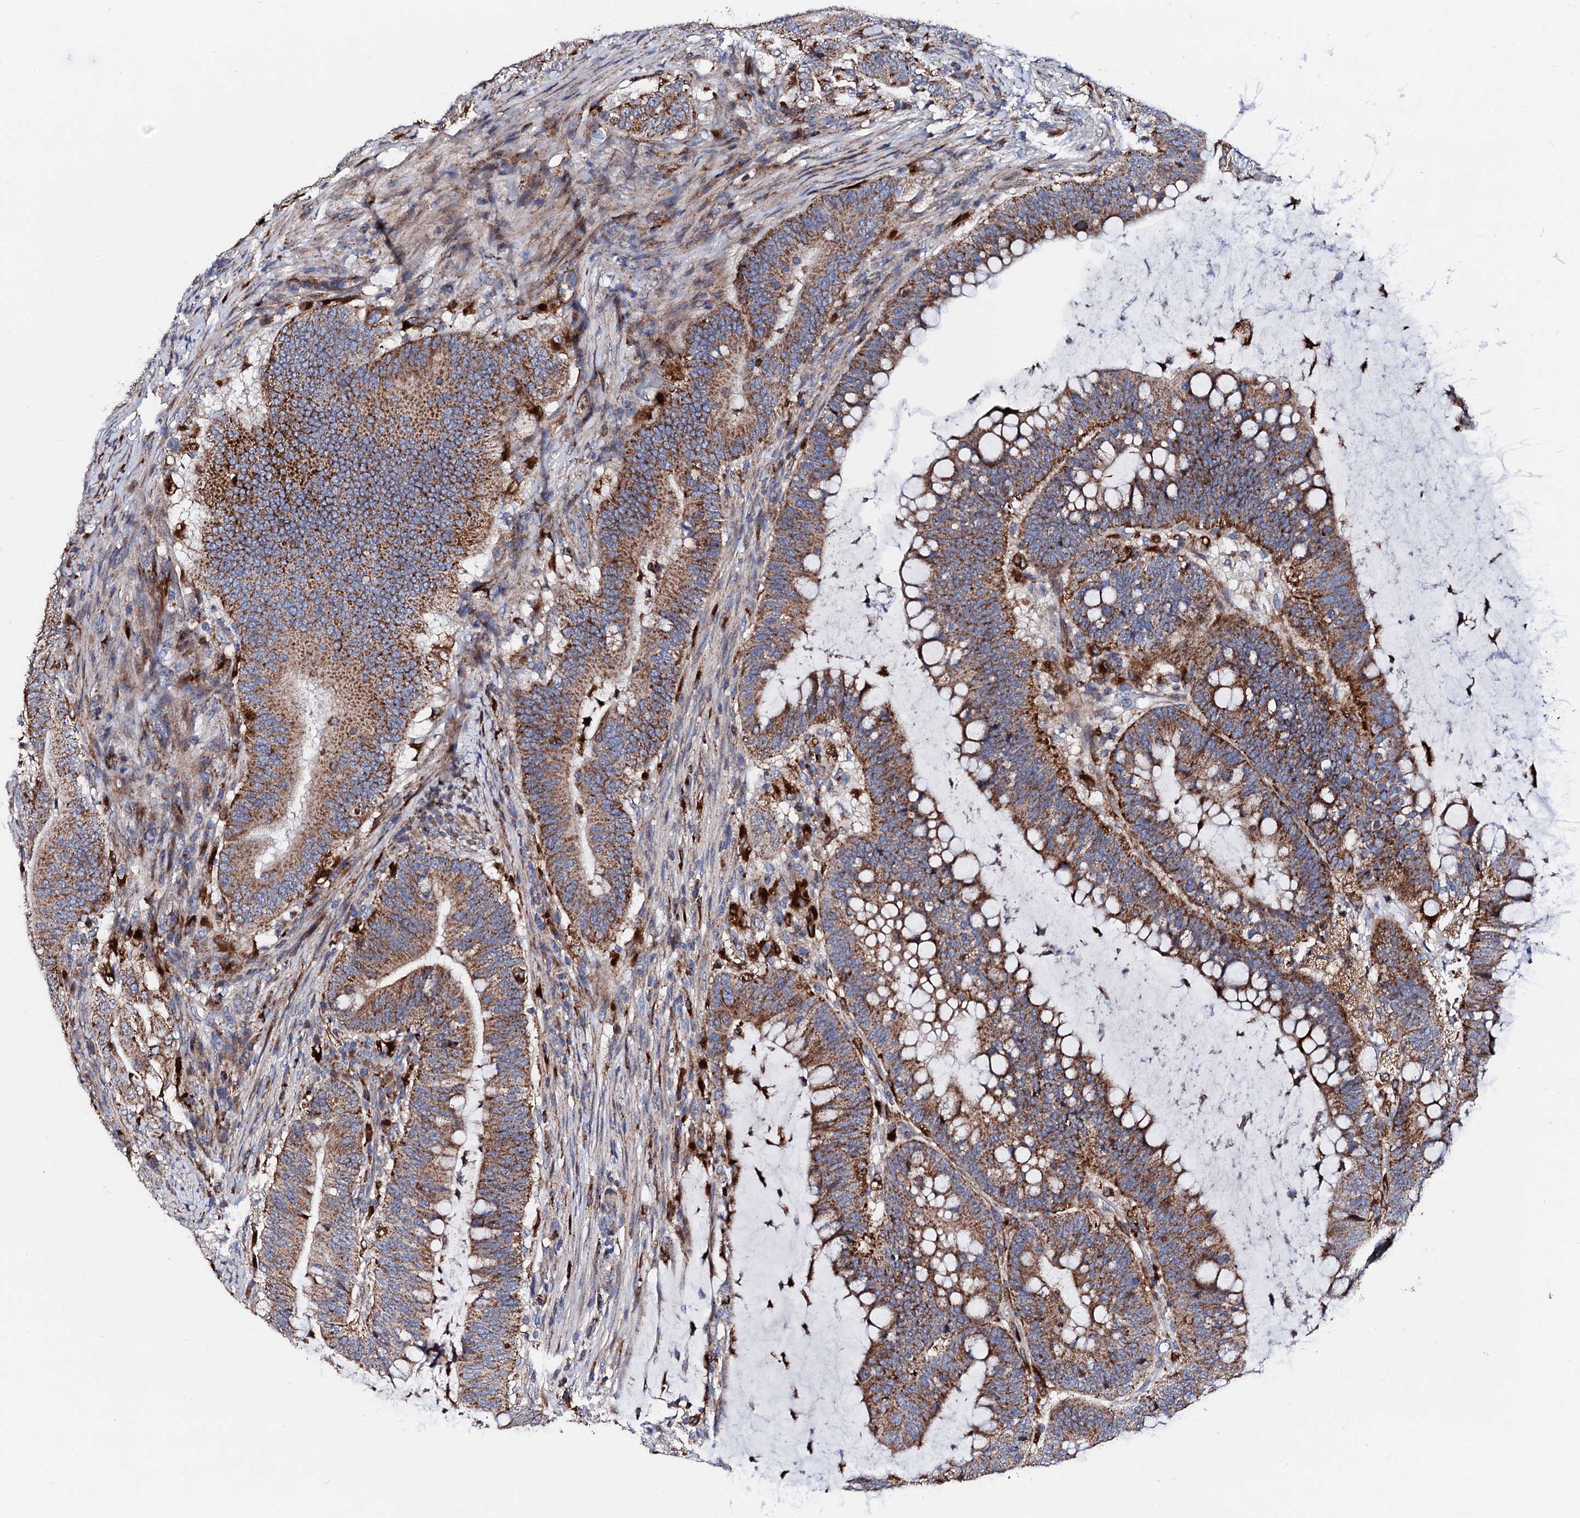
{"staining": {"intensity": "strong", "quantity": ">75%", "location": "cytoplasmic/membranous"}, "tissue": "colorectal cancer", "cell_type": "Tumor cells", "image_type": "cancer", "snomed": [{"axis": "morphology", "description": "Adenocarcinoma, NOS"}, {"axis": "topography", "description": "Colon"}], "caption": "This is an image of immunohistochemistry staining of colorectal cancer, which shows strong staining in the cytoplasmic/membranous of tumor cells.", "gene": "TCIRG1", "patient": {"sex": "female", "age": 66}}